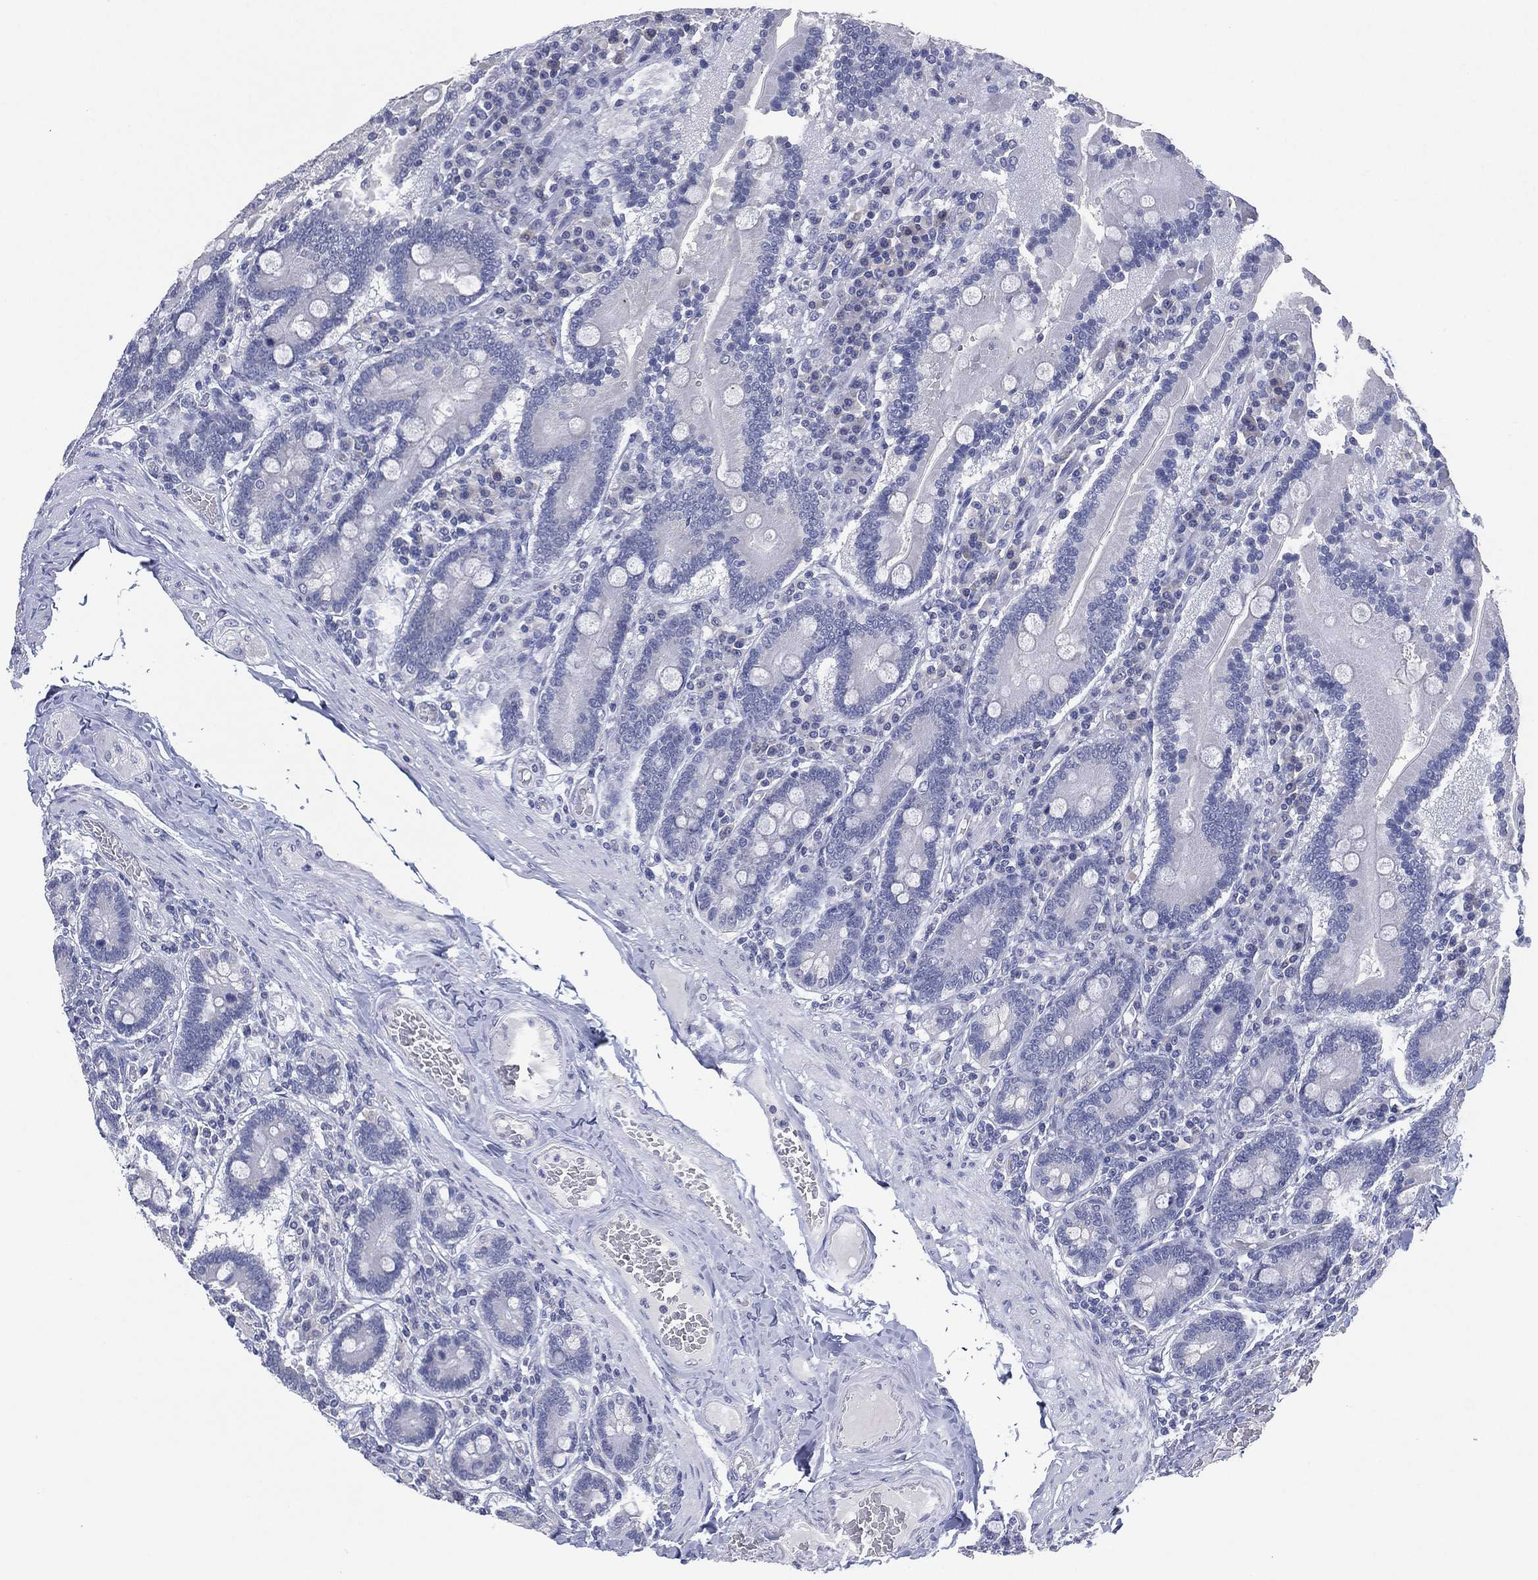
{"staining": {"intensity": "negative", "quantity": "none", "location": "none"}, "tissue": "duodenum", "cell_type": "Glandular cells", "image_type": "normal", "snomed": [{"axis": "morphology", "description": "Normal tissue, NOS"}, {"axis": "topography", "description": "Duodenum"}], "caption": "Immunohistochemical staining of benign human duodenum reveals no significant staining in glandular cells.", "gene": "KRT35", "patient": {"sex": "female", "age": 62}}